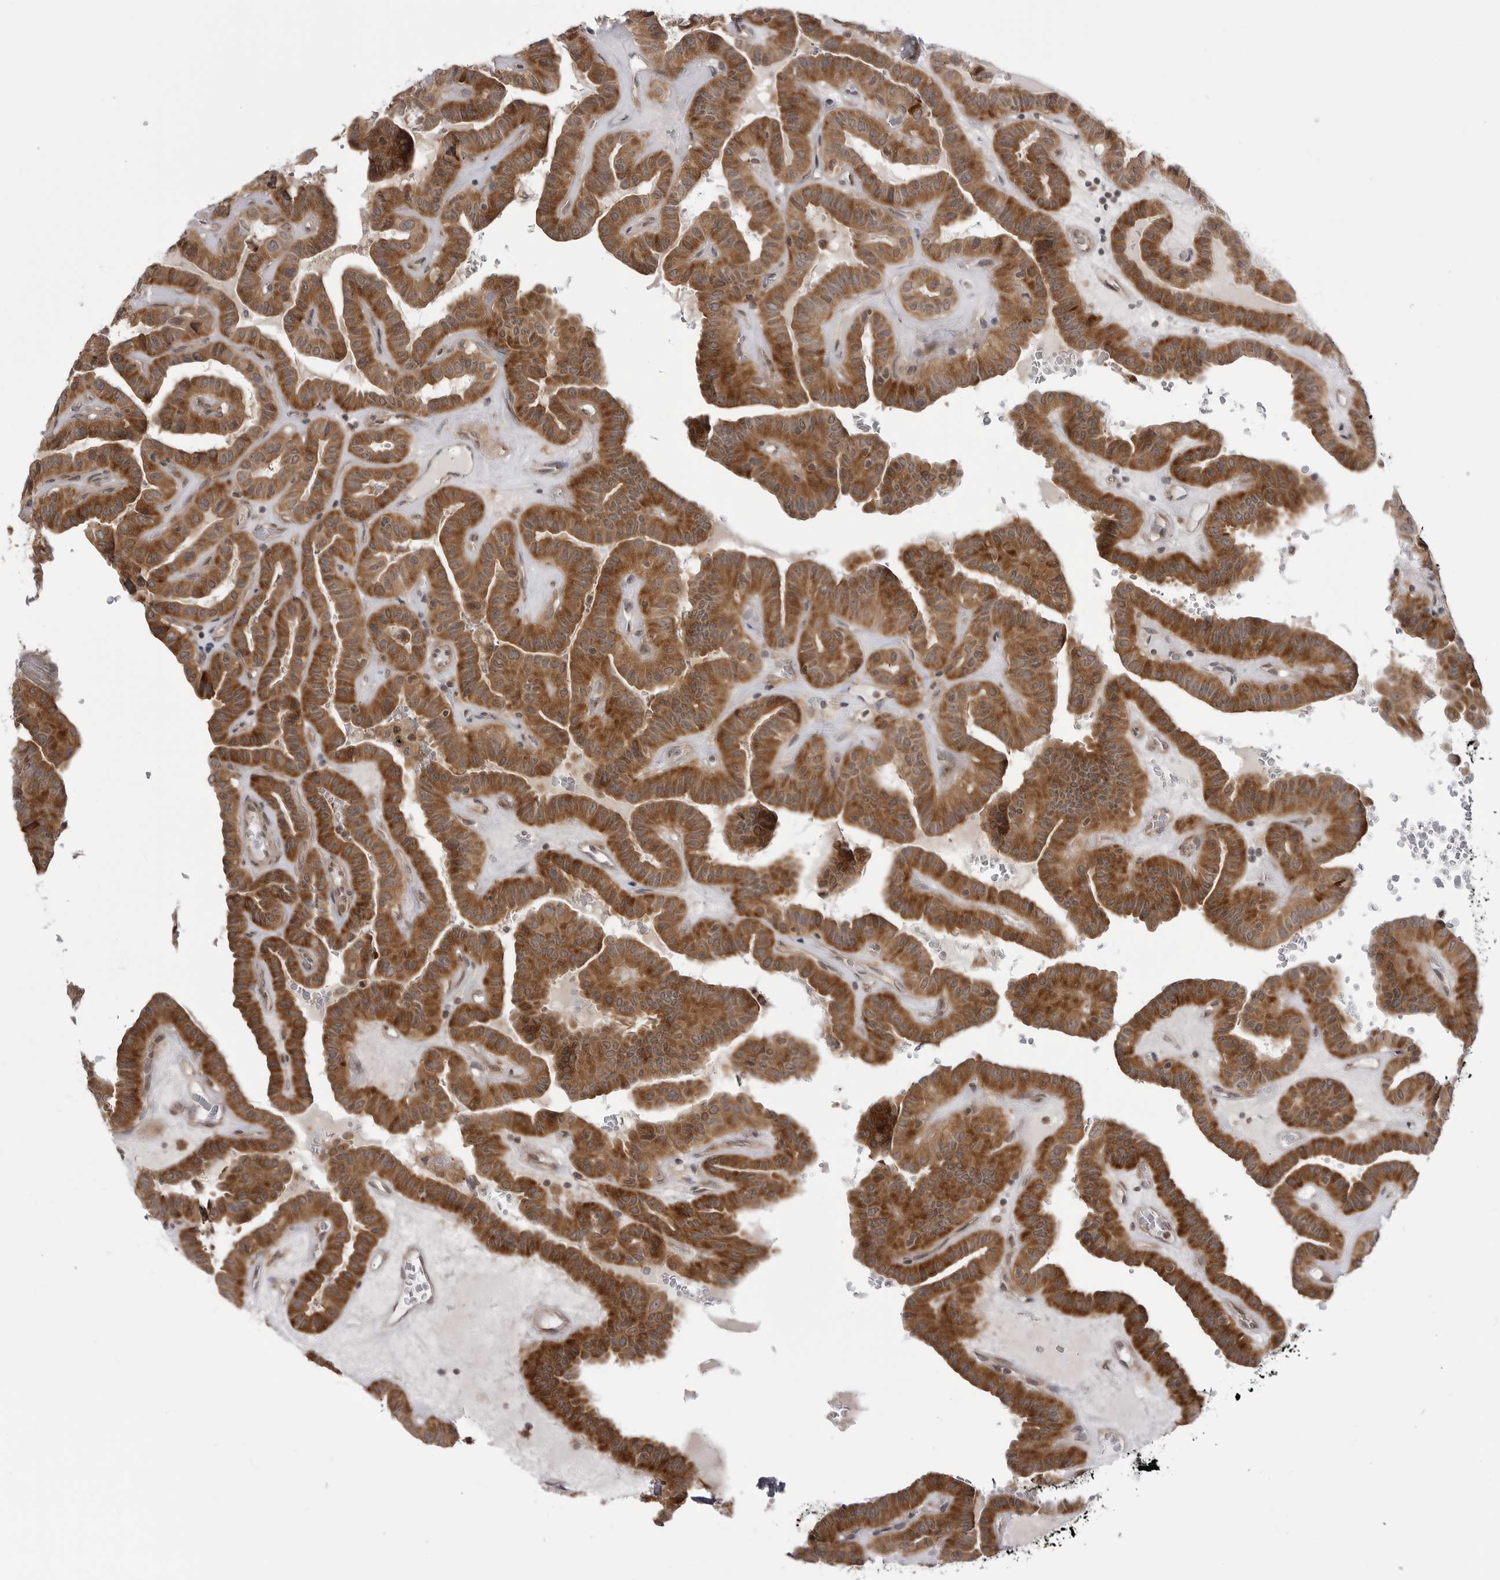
{"staining": {"intensity": "moderate", "quantity": ">75%", "location": "cytoplasmic/membranous"}, "tissue": "thyroid cancer", "cell_type": "Tumor cells", "image_type": "cancer", "snomed": [{"axis": "morphology", "description": "Papillary adenocarcinoma, NOS"}, {"axis": "topography", "description": "Thyroid gland"}], "caption": "A micrograph of human papillary adenocarcinoma (thyroid) stained for a protein displays moderate cytoplasmic/membranous brown staining in tumor cells.", "gene": "CCDC18", "patient": {"sex": "male", "age": 77}}